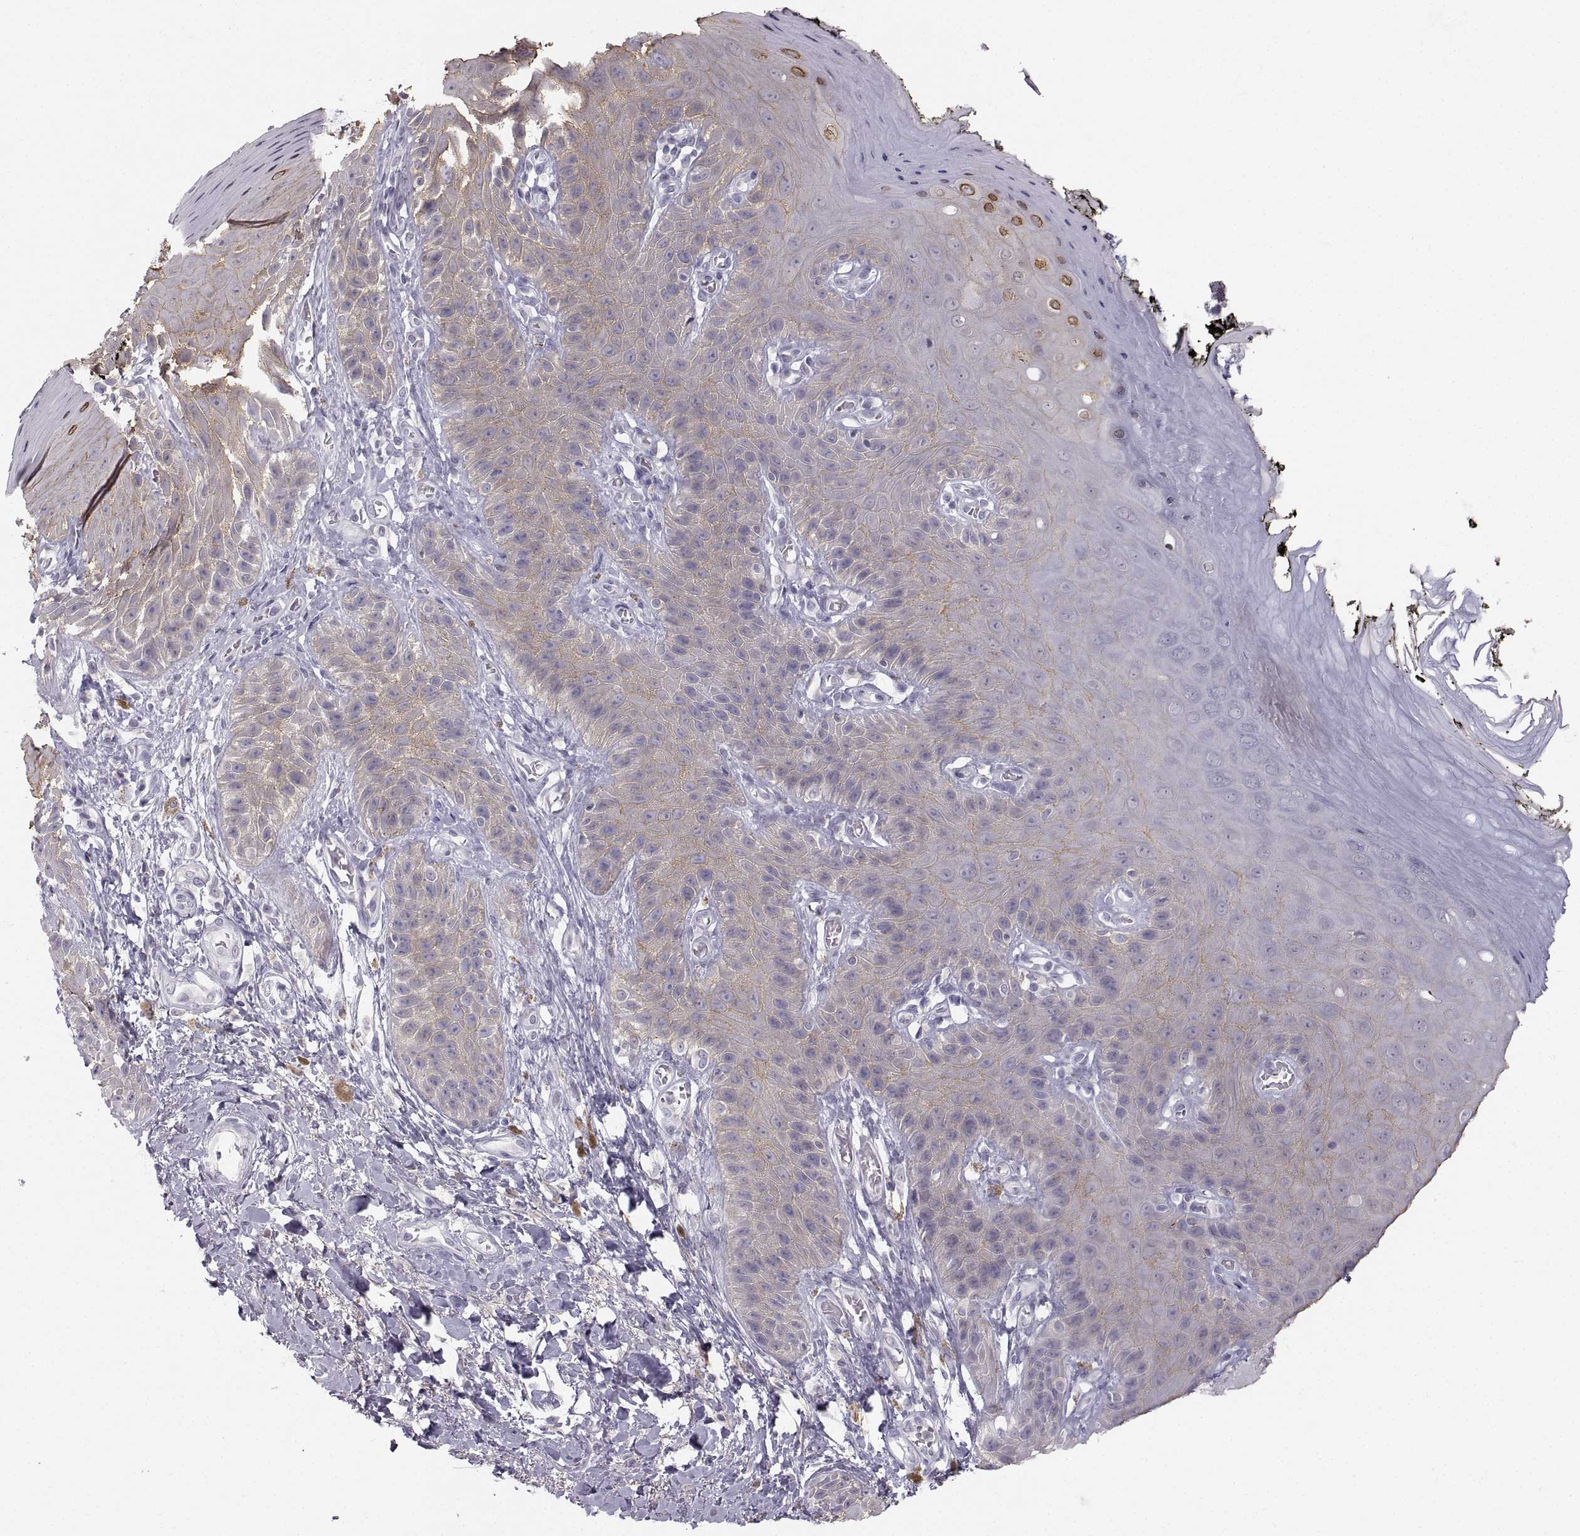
{"staining": {"intensity": "weak", "quantity": ">75%", "location": "cytoplasmic/membranous"}, "tissue": "skin", "cell_type": "Epidermal cells", "image_type": "normal", "snomed": [{"axis": "morphology", "description": "Normal tissue, NOS"}, {"axis": "topography", "description": "Anal"}, {"axis": "topography", "description": "Peripheral nerve tissue"}], "caption": "Protein staining exhibits weak cytoplasmic/membranous expression in about >75% of epidermal cells in normal skin. (Stains: DAB in brown, nuclei in blue, Microscopy: brightfield microscopy at high magnification).", "gene": "ZNF185", "patient": {"sex": "male", "age": 53}}